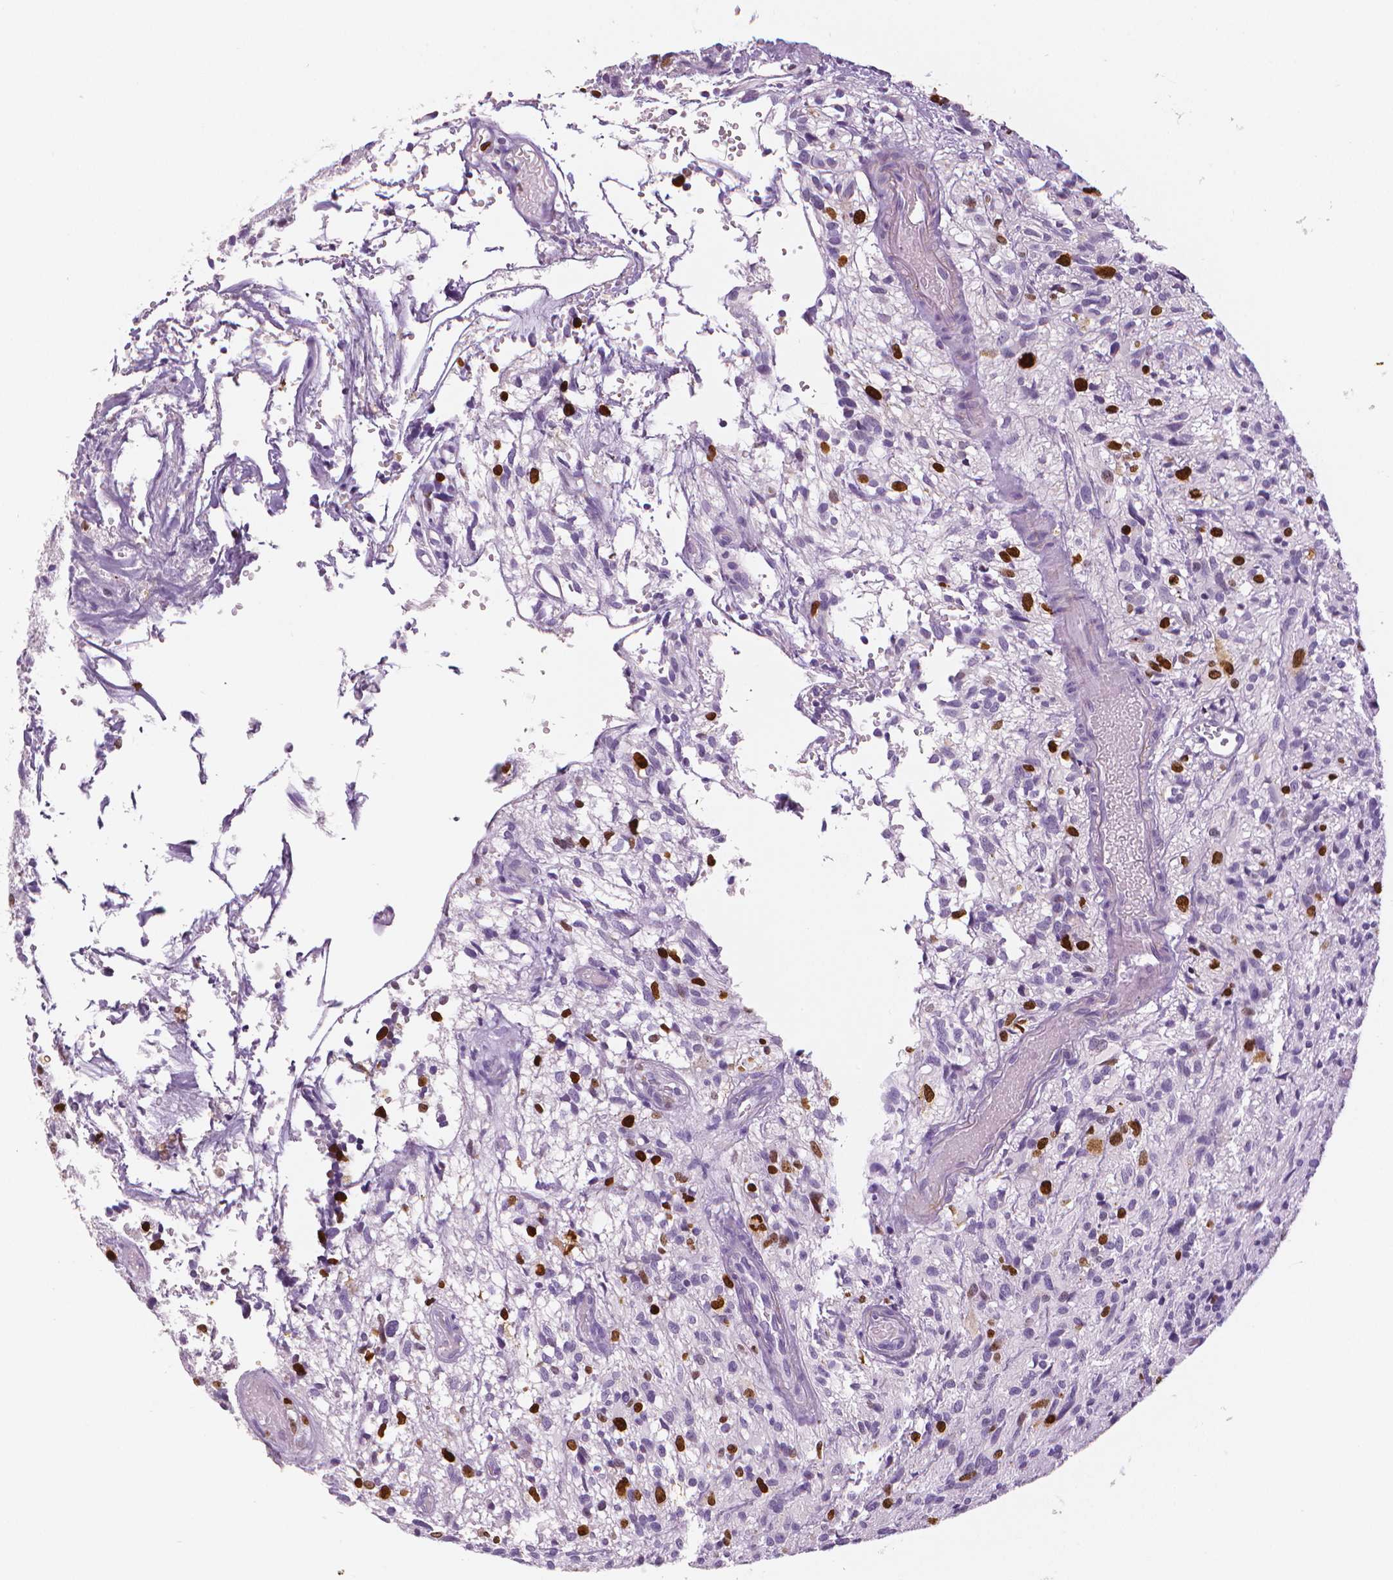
{"staining": {"intensity": "strong", "quantity": "<25%", "location": "nuclear"}, "tissue": "glioma", "cell_type": "Tumor cells", "image_type": "cancer", "snomed": [{"axis": "morphology", "description": "Glioma, malignant, High grade"}, {"axis": "topography", "description": "Brain"}], "caption": "Tumor cells show strong nuclear staining in approximately <25% of cells in glioma.", "gene": "MKI67", "patient": {"sex": "male", "age": 75}}